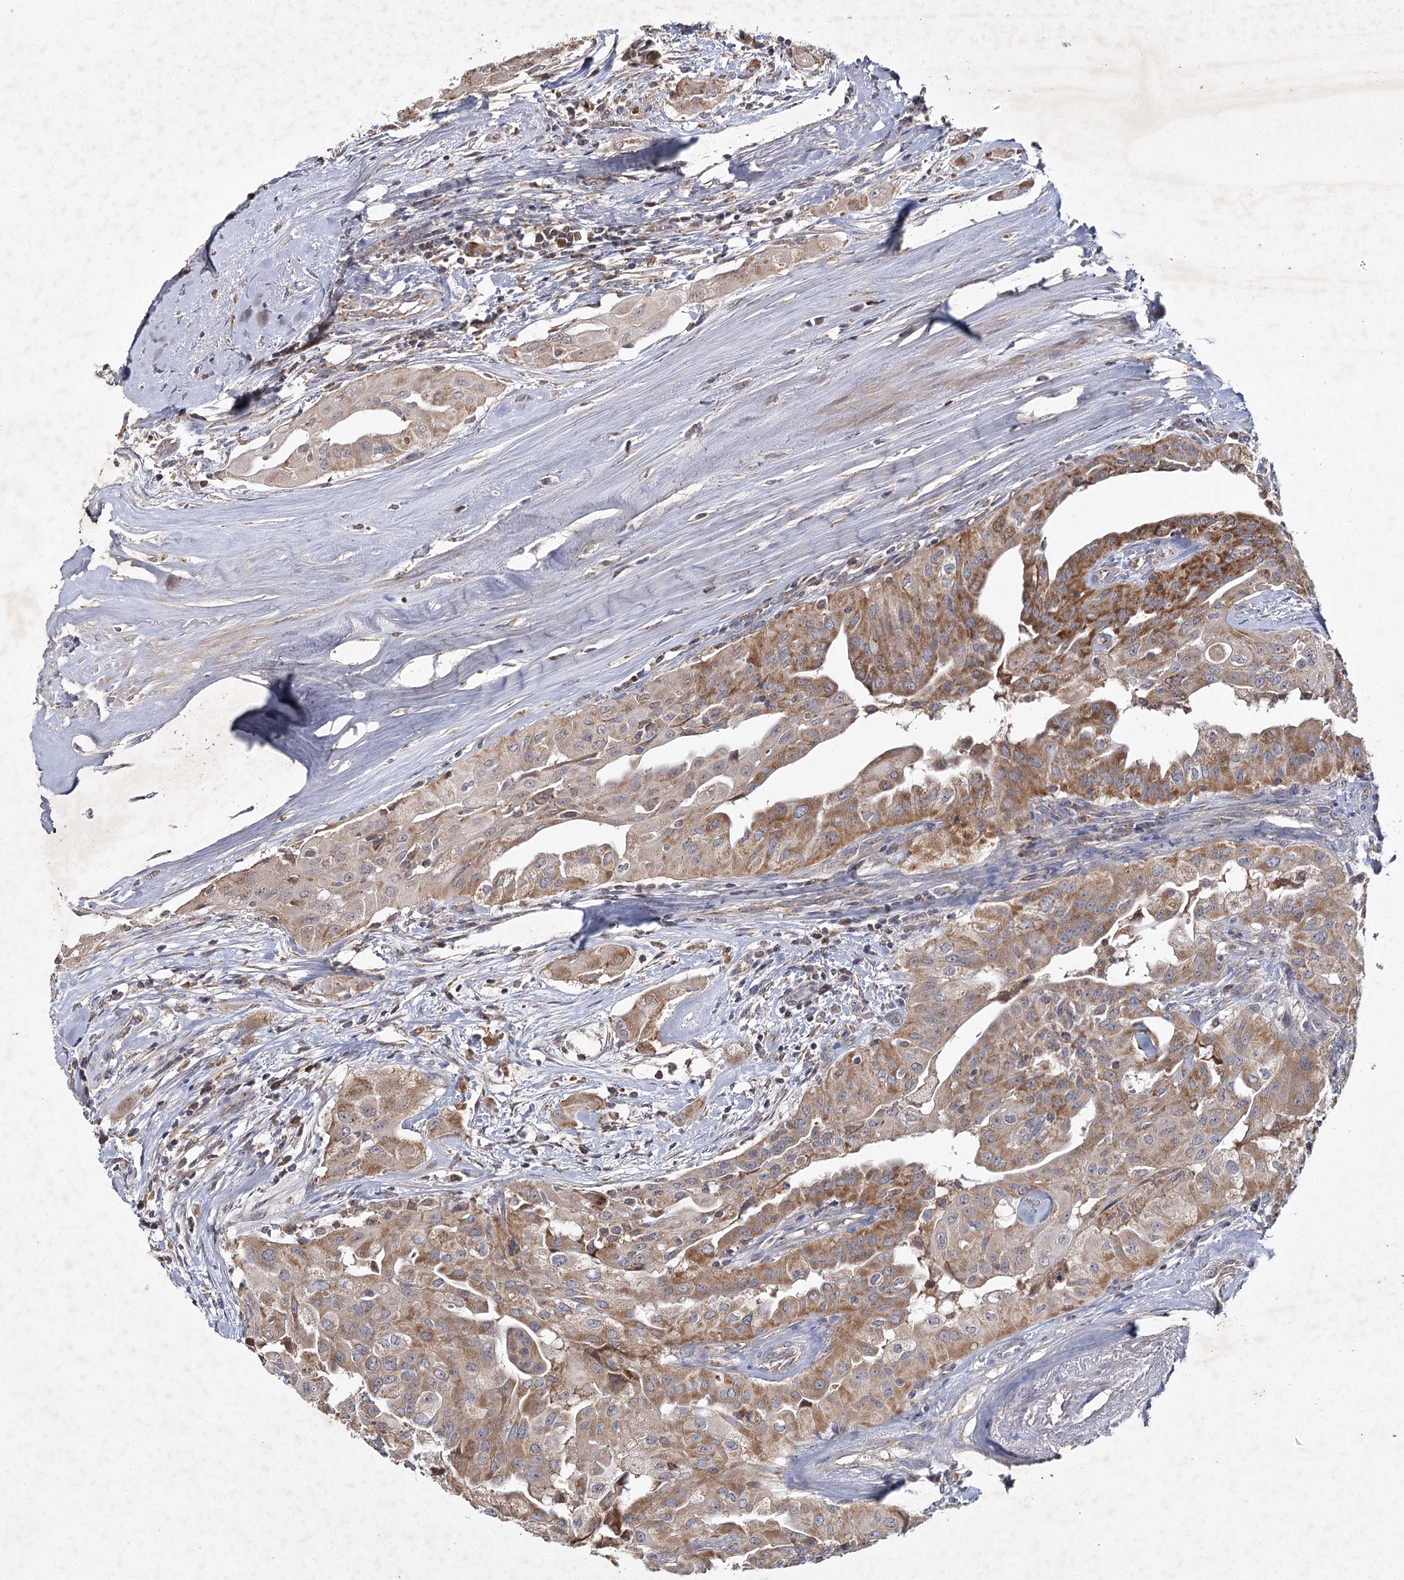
{"staining": {"intensity": "moderate", "quantity": ">75%", "location": "cytoplasmic/membranous"}, "tissue": "thyroid cancer", "cell_type": "Tumor cells", "image_type": "cancer", "snomed": [{"axis": "morphology", "description": "Papillary adenocarcinoma, NOS"}, {"axis": "topography", "description": "Thyroid gland"}], "caption": "Papillary adenocarcinoma (thyroid) was stained to show a protein in brown. There is medium levels of moderate cytoplasmic/membranous positivity in approximately >75% of tumor cells.", "gene": "MRPL44", "patient": {"sex": "female", "age": 59}}